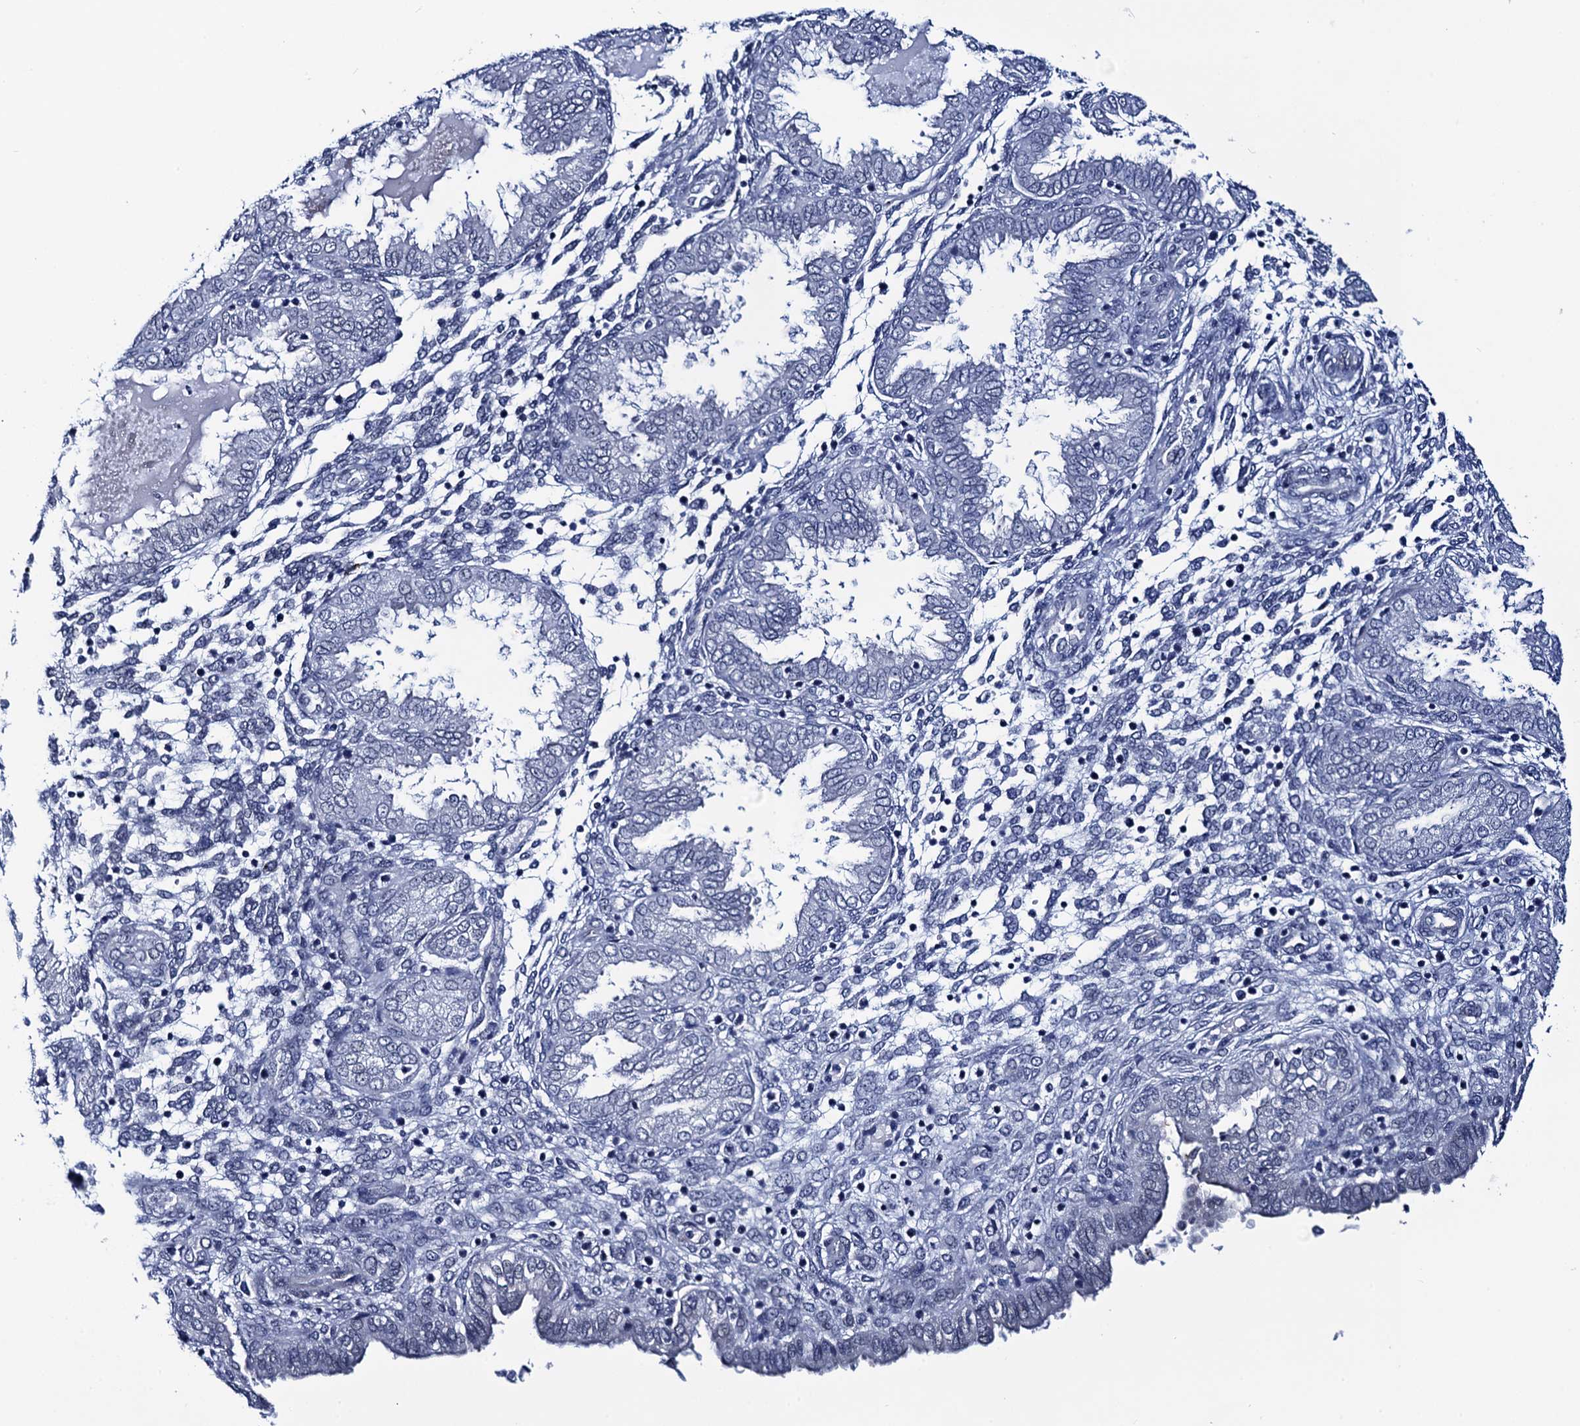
{"staining": {"intensity": "negative", "quantity": "none", "location": "none"}, "tissue": "endometrium", "cell_type": "Cells in endometrial stroma", "image_type": "normal", "snomed": [{"axis": "morphology", "description": "Normal tissue, NOS"}, {"axis": "topography", "description": "Endometrium"}], "caption": "Cells in endometrial stroma show no significant positivity in normal endometrium. (Stains: DAB immunohistochemistry (IHC) with hematoxylin counter stain, Microscopy: brightfield microscopy at high magnification).", "gene": "C16orf87", "patient": {"sex": "female", "age": 33}}